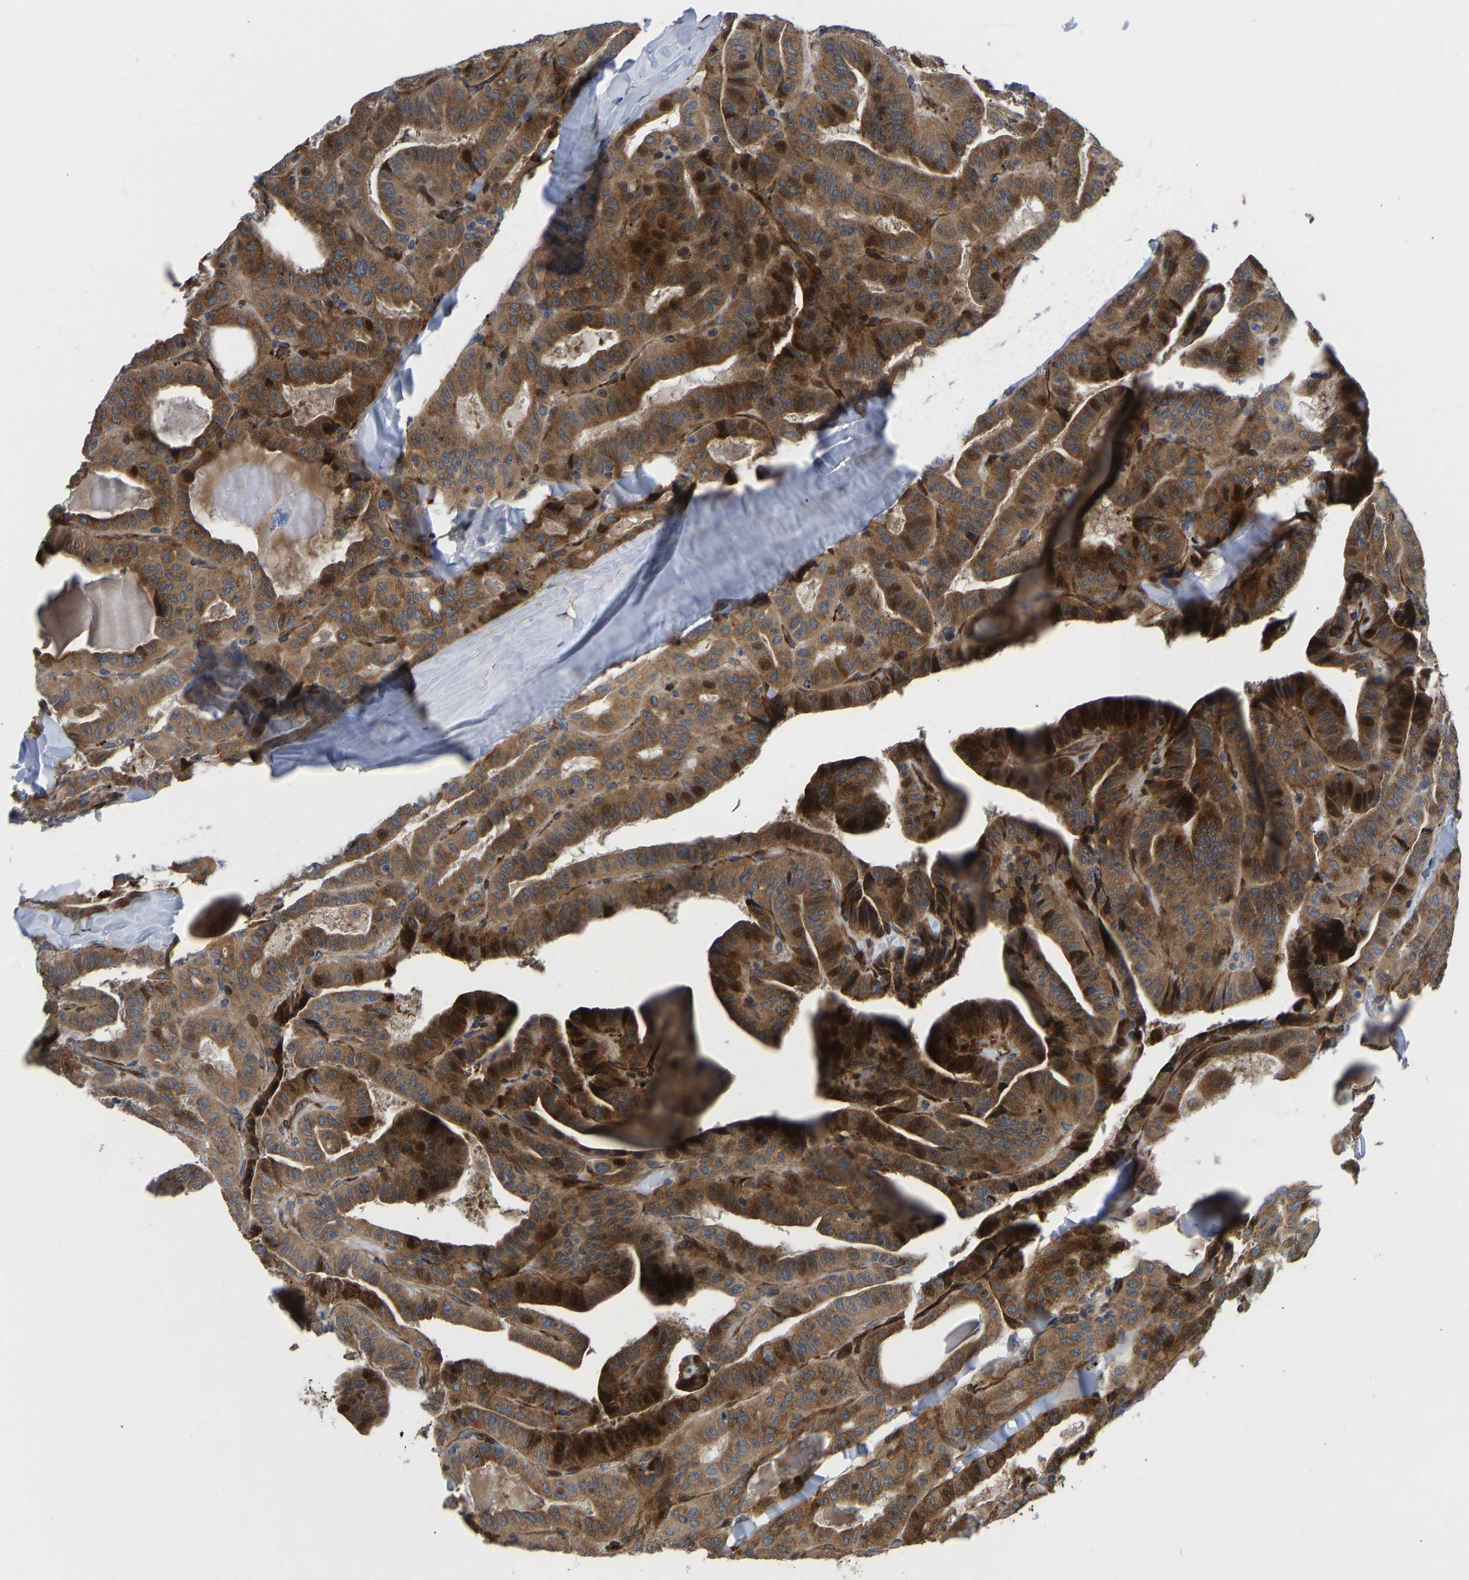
{"staining": {"intensity": "strong", "quantity": ">75%", "location": "cytoplasmic/membranous,nuclear"}, "tissue": "thyroid cancer", "cell_type": "Tumor cells", "image_type": "cancer", "snomed": [{"axis": "morphology", "description": "Papillary adenocarcinoma, NOS"}, {"axis": "topography", "description": "Thyroid gland"}], "caption": "Strong cytoplasmic/membranous and nuclear positivity for a protein is seen in approximately >75% of tumor cells of papillary adenocarcinoma (thyroid) using IHC.", "gene": "TMEM38B", "patient": {"sex": "male", "age": 77}}